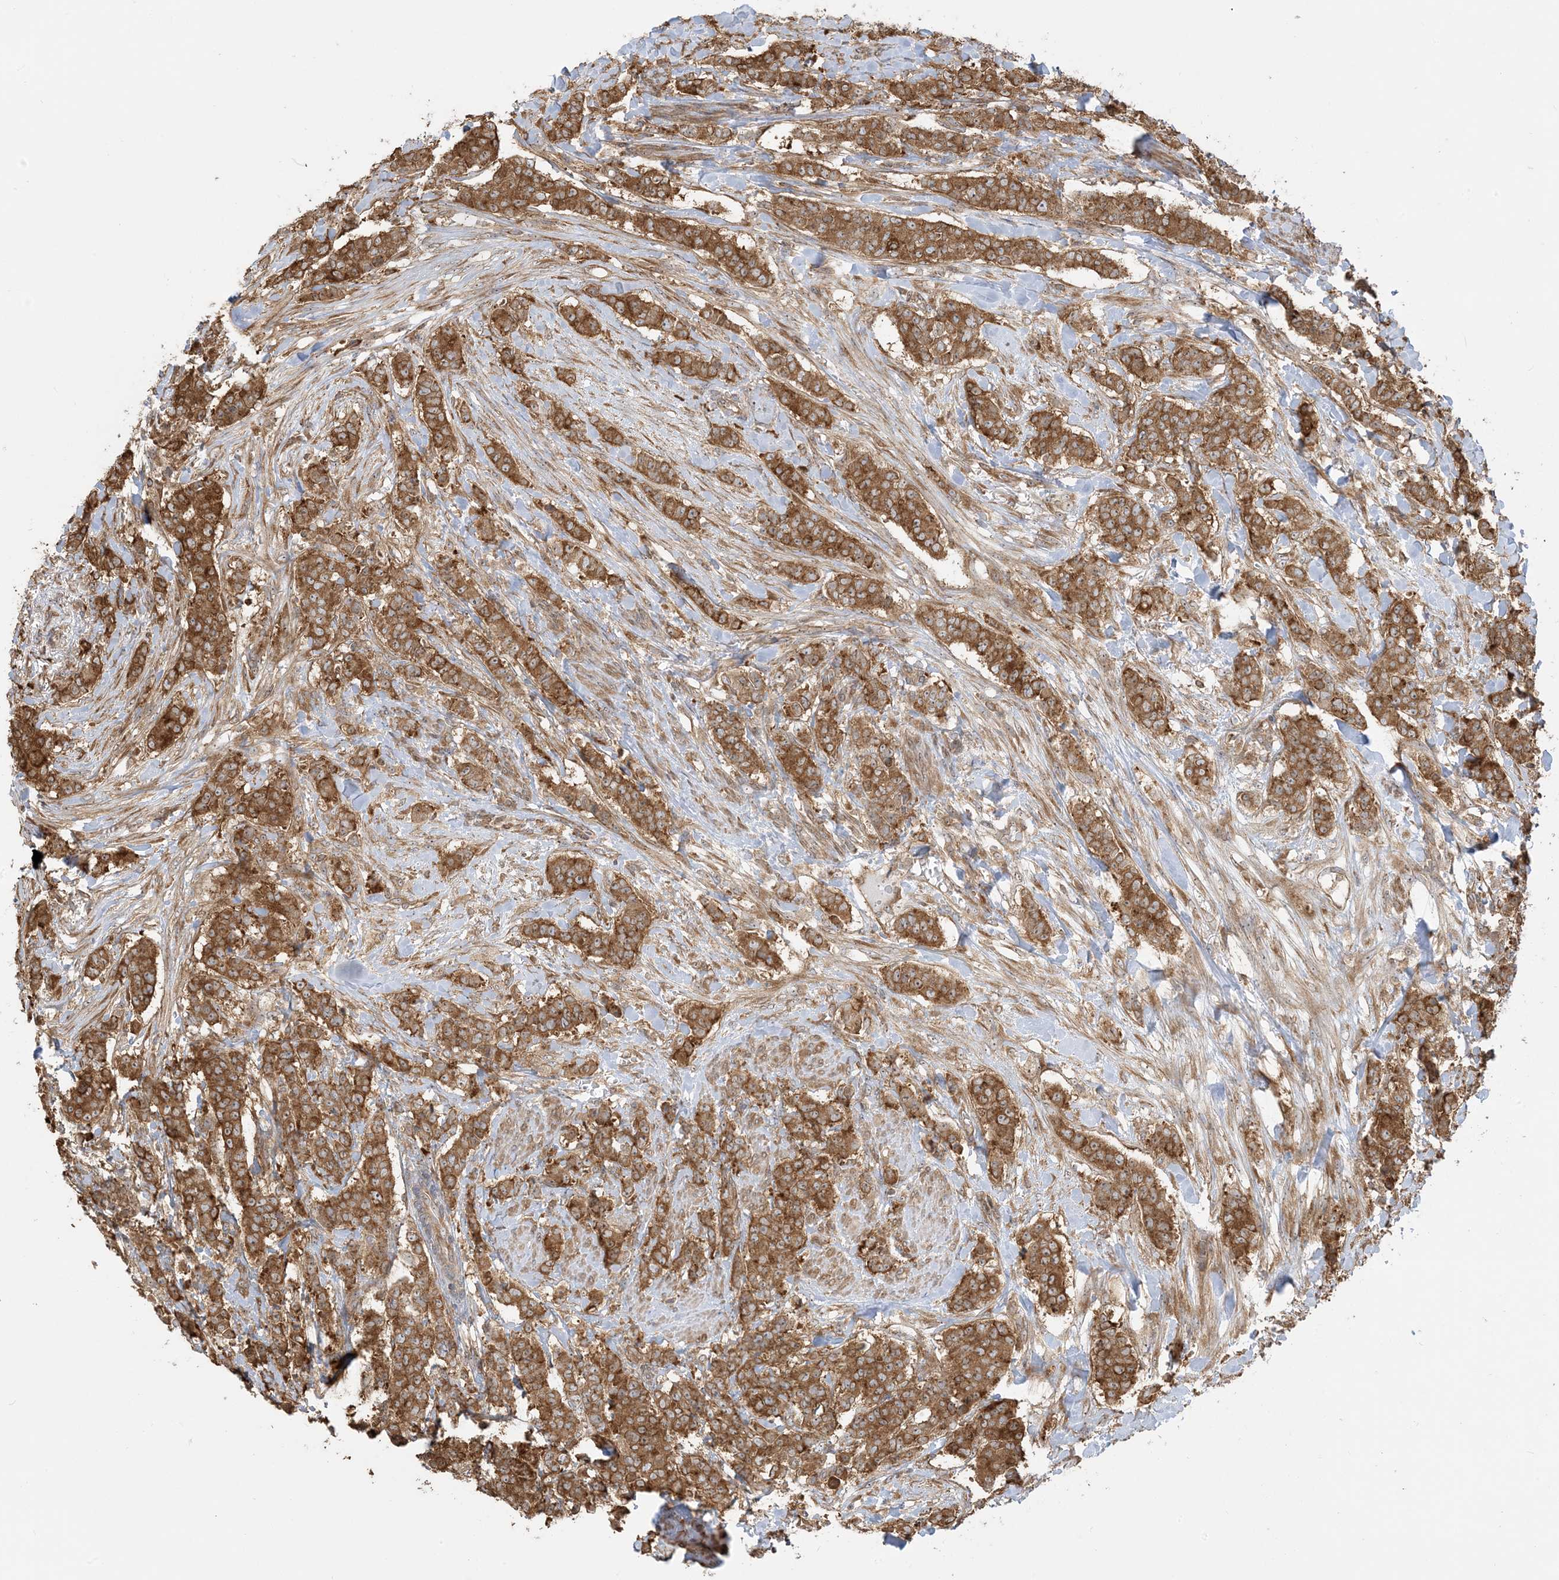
{"staining": {"intensity": "moderate", "quantity": ">75%", "location": "cytoplasmic/membranous"}, "tissue": "breast cancer", "cell_type": "Tumor cells", "image_type": "cancer", "snomed": [{"axis": "morphology", "description": "Duct carcinoma"}, {"axis": "topography", "description": "Breast"}], "caption": "Protein staining by immunohistochemistry (IHC) reveals moderate cytoplasmic/membranous expression in about >75% of tumor cells in intraductal carcinoma (breast).", "gene": "SRP72", "patient": {"sex": "female", "age": 40}}